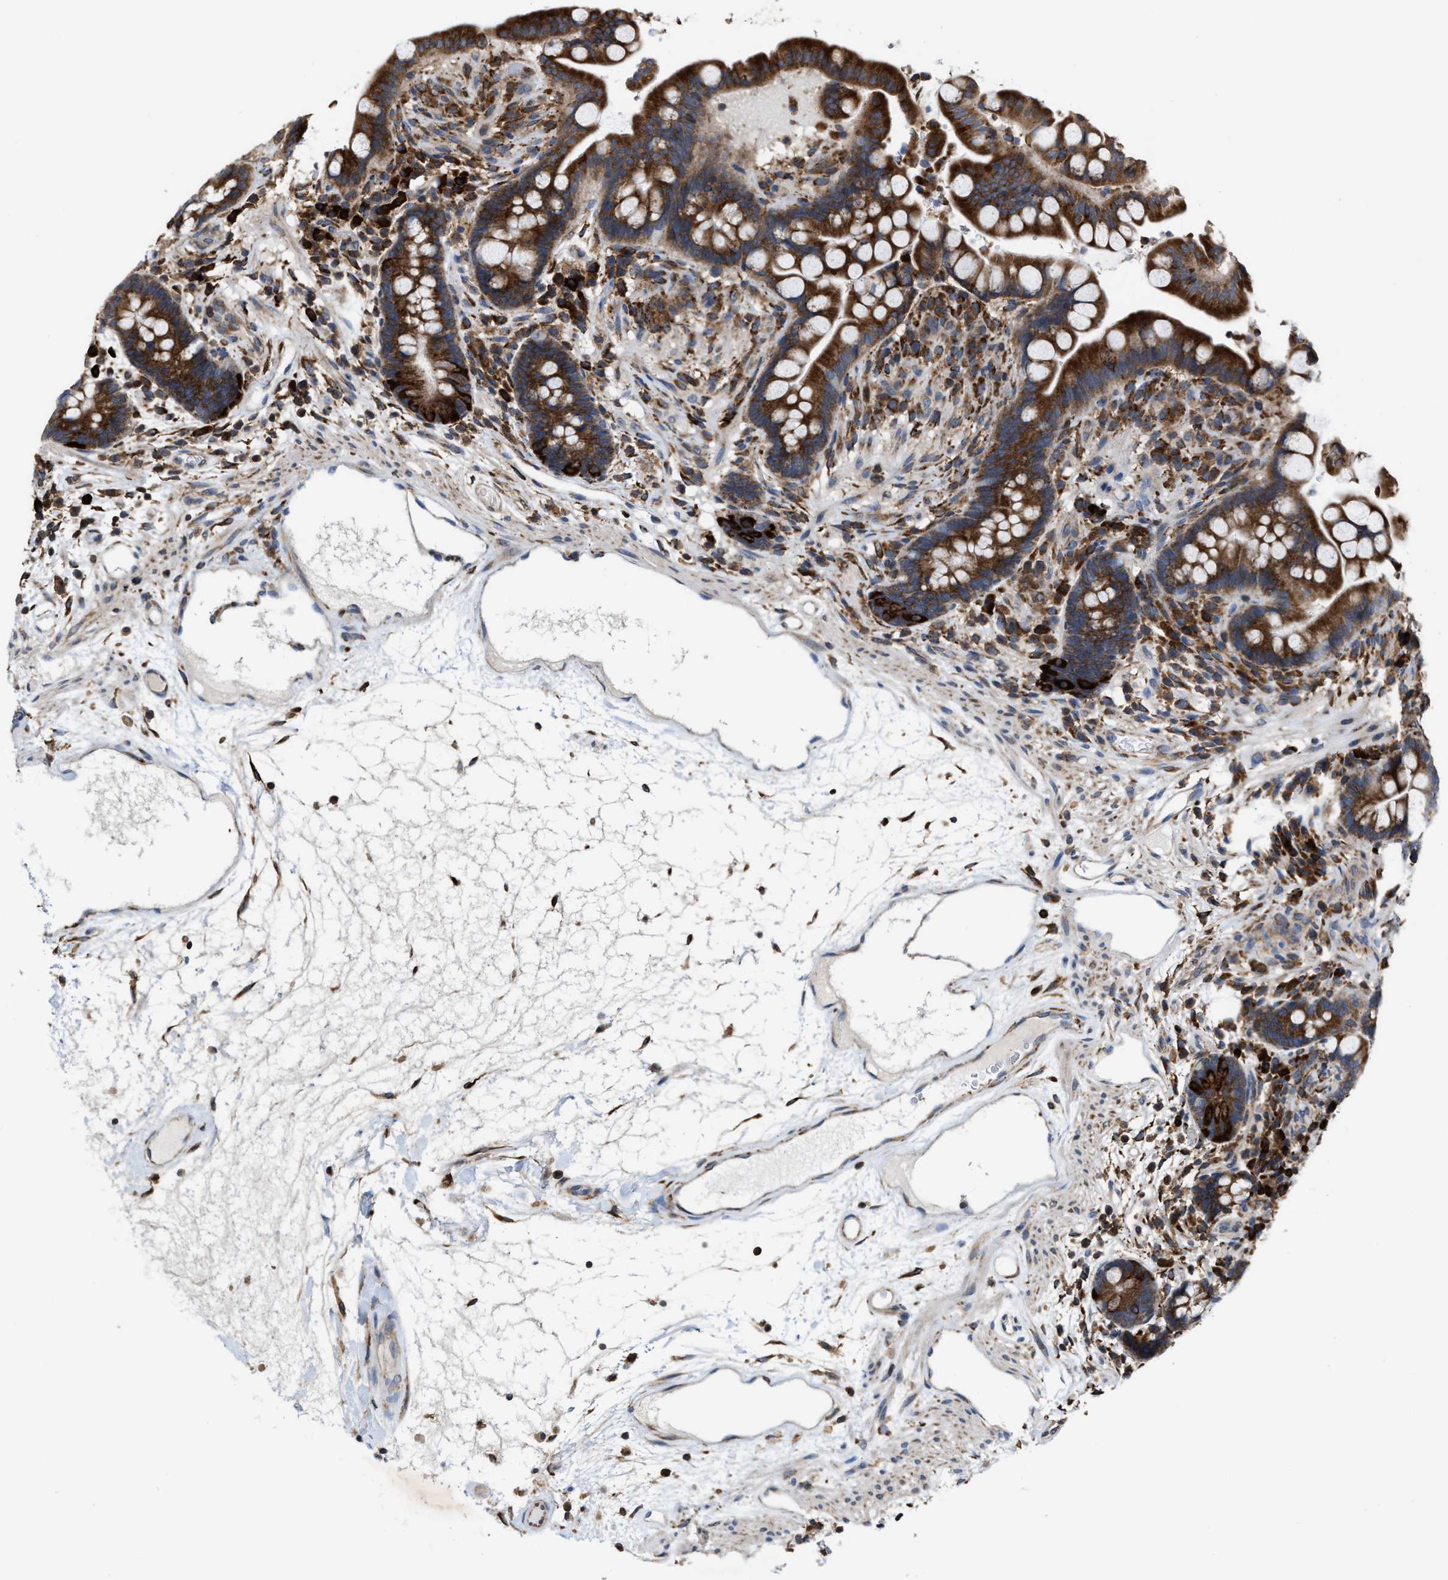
{"staining": {"intensity": "moderate", "quantity": ">75%", "location": "cytoplasmic/membranous"}, "tissue": "colon", "cell_type": "Endothelial cells", "image_type": "normal", "snomed": [{"axis": "morphology", "description": "Normal tissue, NOS"}, {"axis": "topography", "description": "Colon"}], "caption": "Colon stained with DAB (3,3'-diaminobenzidine) immunohistochemistry displays medium levels of moderate cytoplasmic/membranous staining in approximately >75% of endothelial cells.", "gene": "FGD3", "patient": {"sex": "male", "age": 73}}